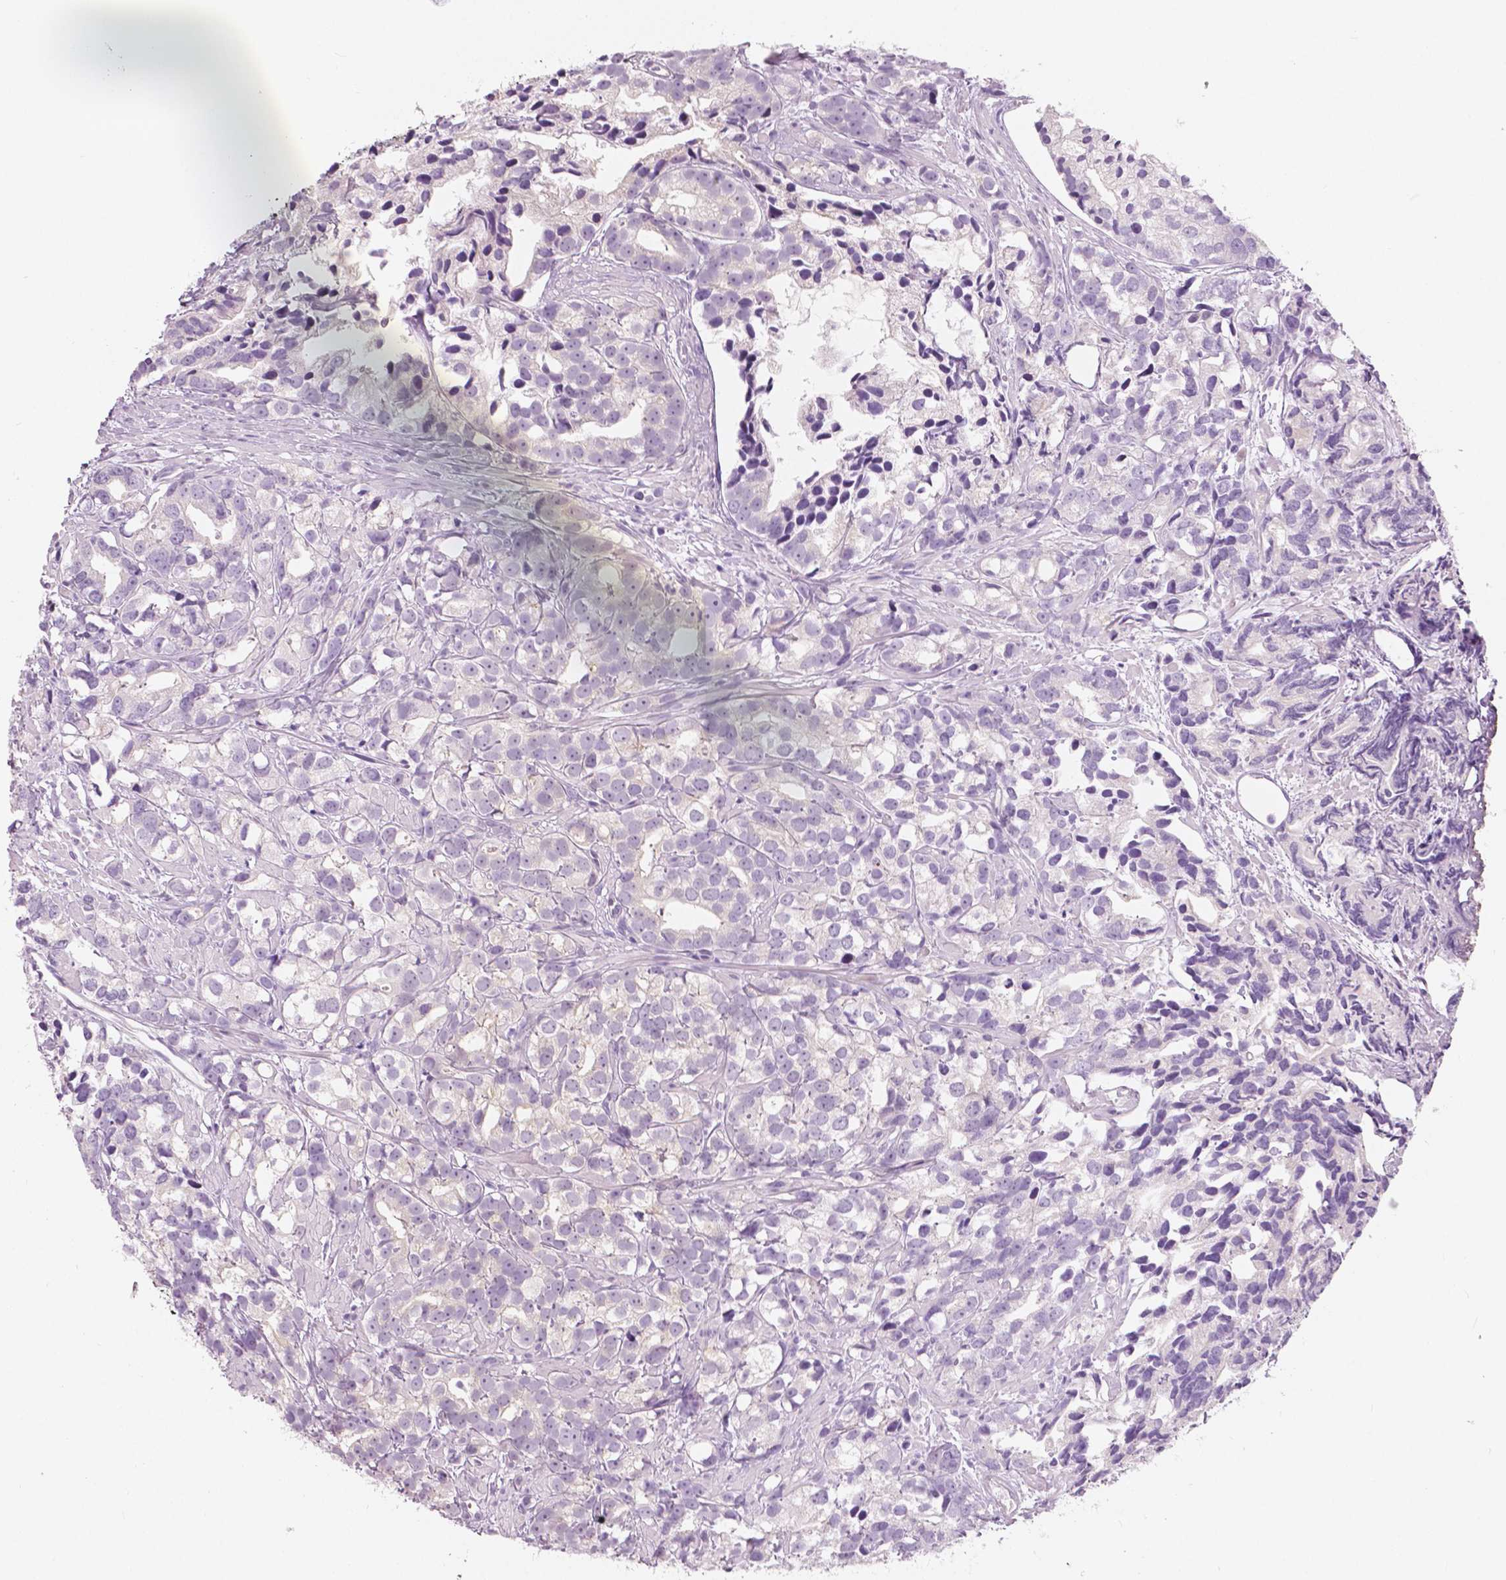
{"staining": {"intensity": "negative", "quantity": "none", "location": "none"}, "tissue": "prostate cancer", "cell_type": "Tumor cells", "image_type": "cancer", "snomed": [{"axis": "morphology", "description": "Adenocarcinoma, High grade"}, {"axis": "topography", "description": "Prostate"}], "caption": "DAB immunohistochemical staining of prostate cancer reveals no significant staining in tumor cells.", "gene": "A4GNT", "patient": {"sex": "male", "age": 79}}